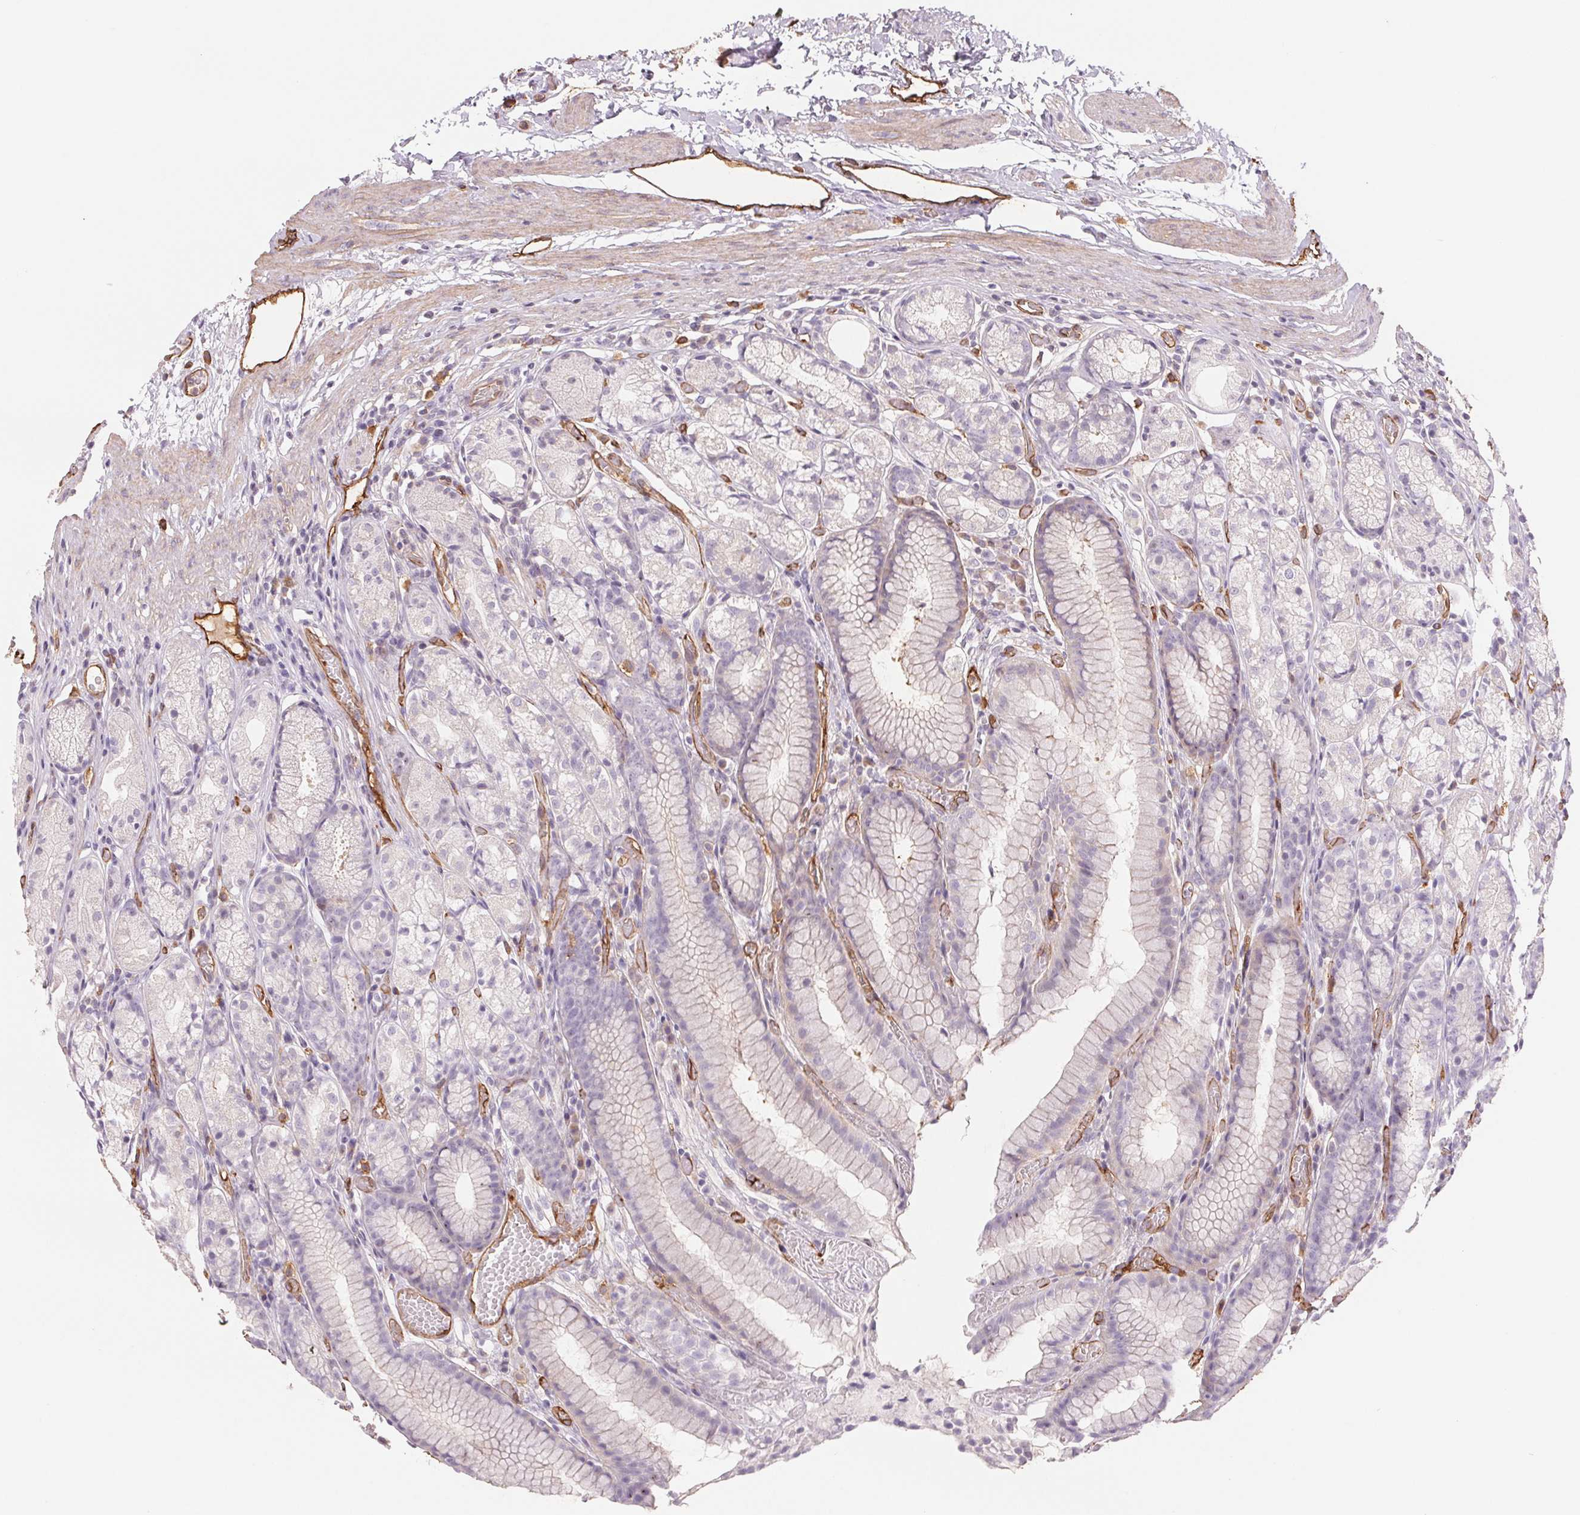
{"staining": {"intensity": "negative", "quantity": "none", "location": "none"}, "tissue": "stomach", "cell_type": "Glandular cells", "image_type": "normal", "snomed": [{"axis": "morphology", "description": "Normal tissue, NOS"}, {"axis": "topography", "description": "Stomach"}], "caption": "A high-resolution image shows immunohistochemistry (IHC) staining of benign stomach, which reveals no significant staining in glandular cells.", "gene": "ANKRD13B", "patient": {"sex": "male", "age": 70}}